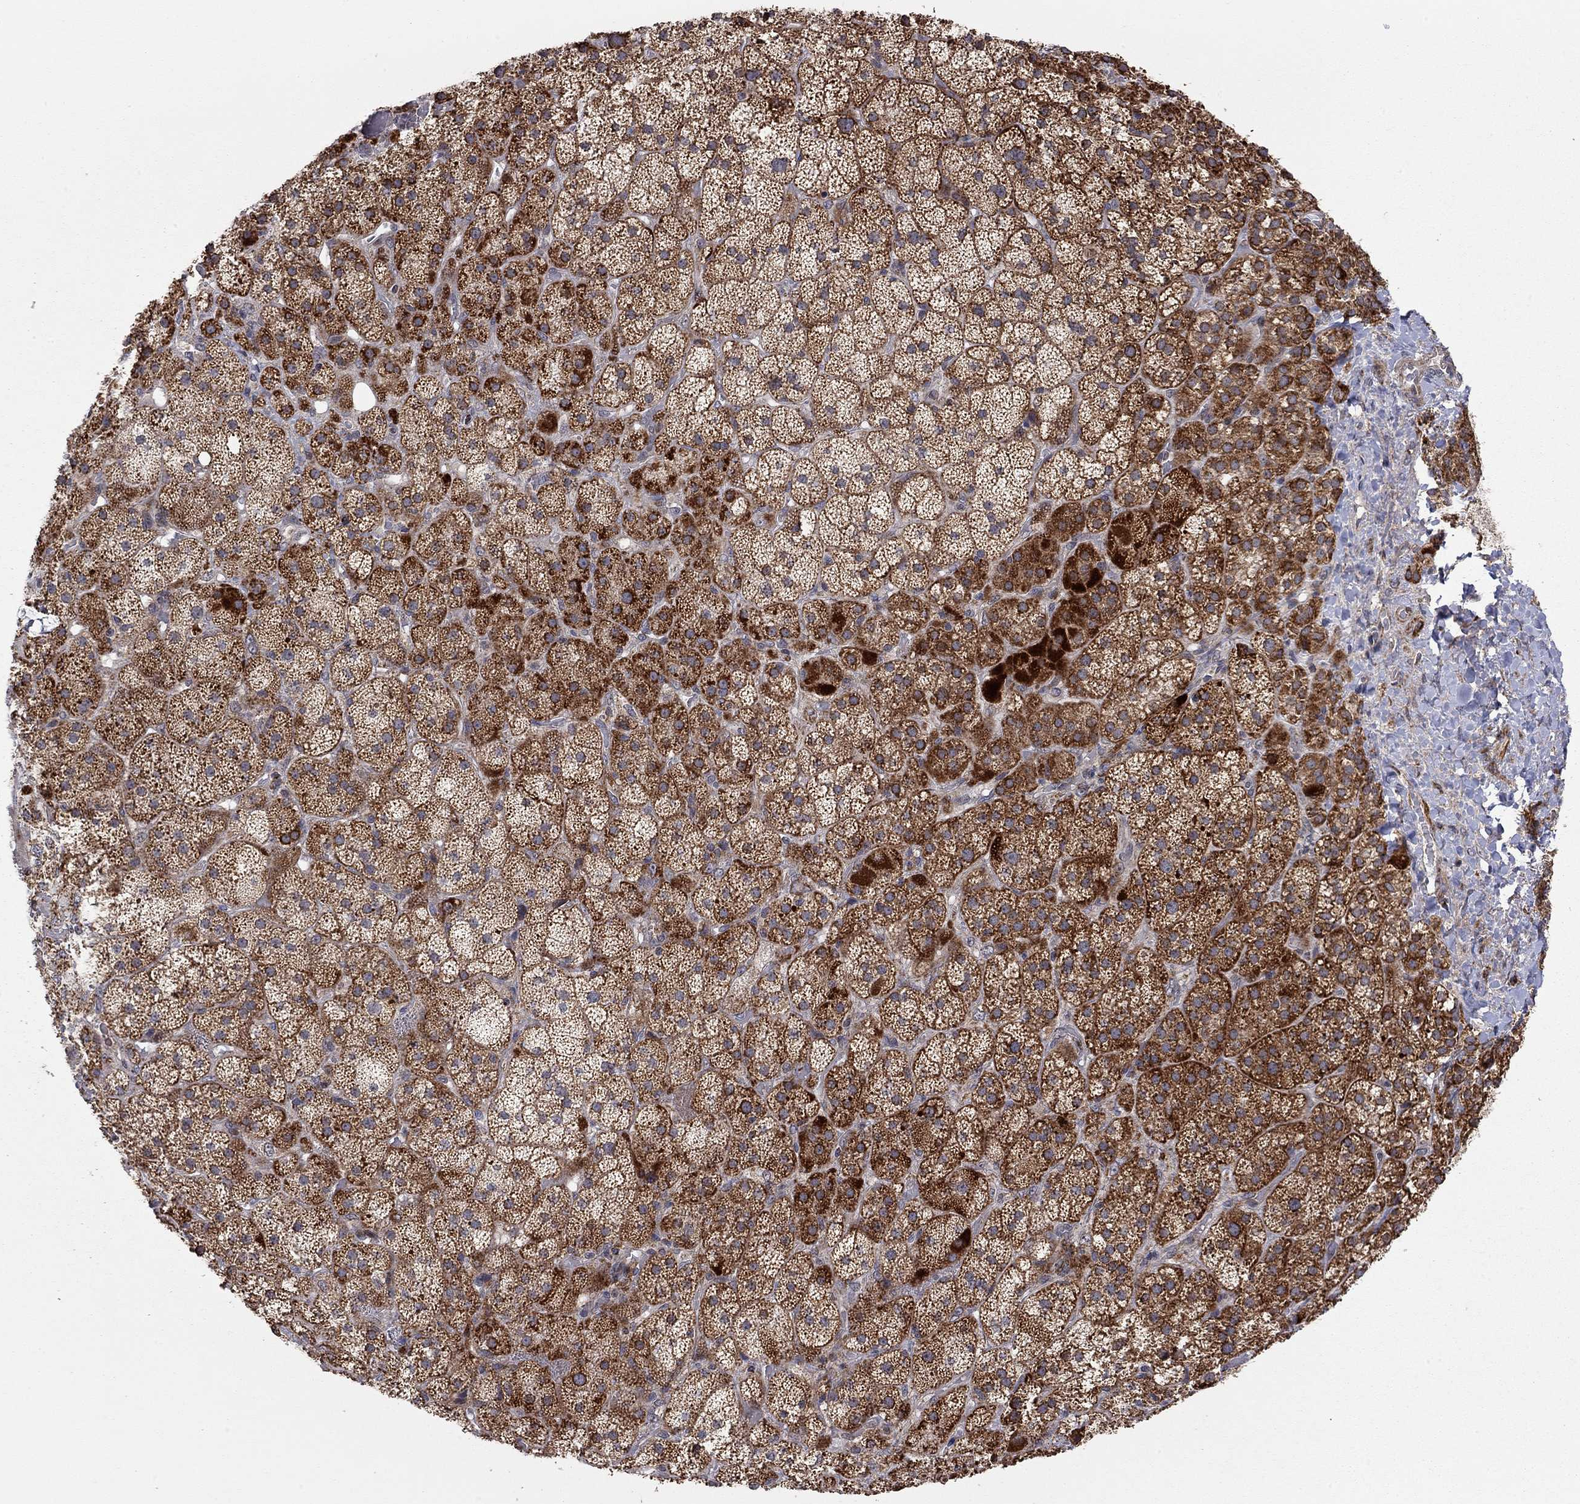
{"staining": {"intensity": "strong", "quantity": ">75%", "location": "cytoplasmic/membranous"}, "tissue": "adrenal gland", "cell_type": "Glandular cells", "image_type": "normal", "snomed": [{"axis": "morphology", "description": "Normal tissue, NOS"}, {"axis": "topography", "description": "Adrenal gland"}], "caption": "Adrenal gland stained for a protein shows strong cytoplasmic/membranous positivity in glandular cells. (DAB (3,3'-diaminobenzidine) = brown stain, brightfield microscopy at high magnification).", "gene": "IDS", "patient": {"sex": "male", "age": 57}}